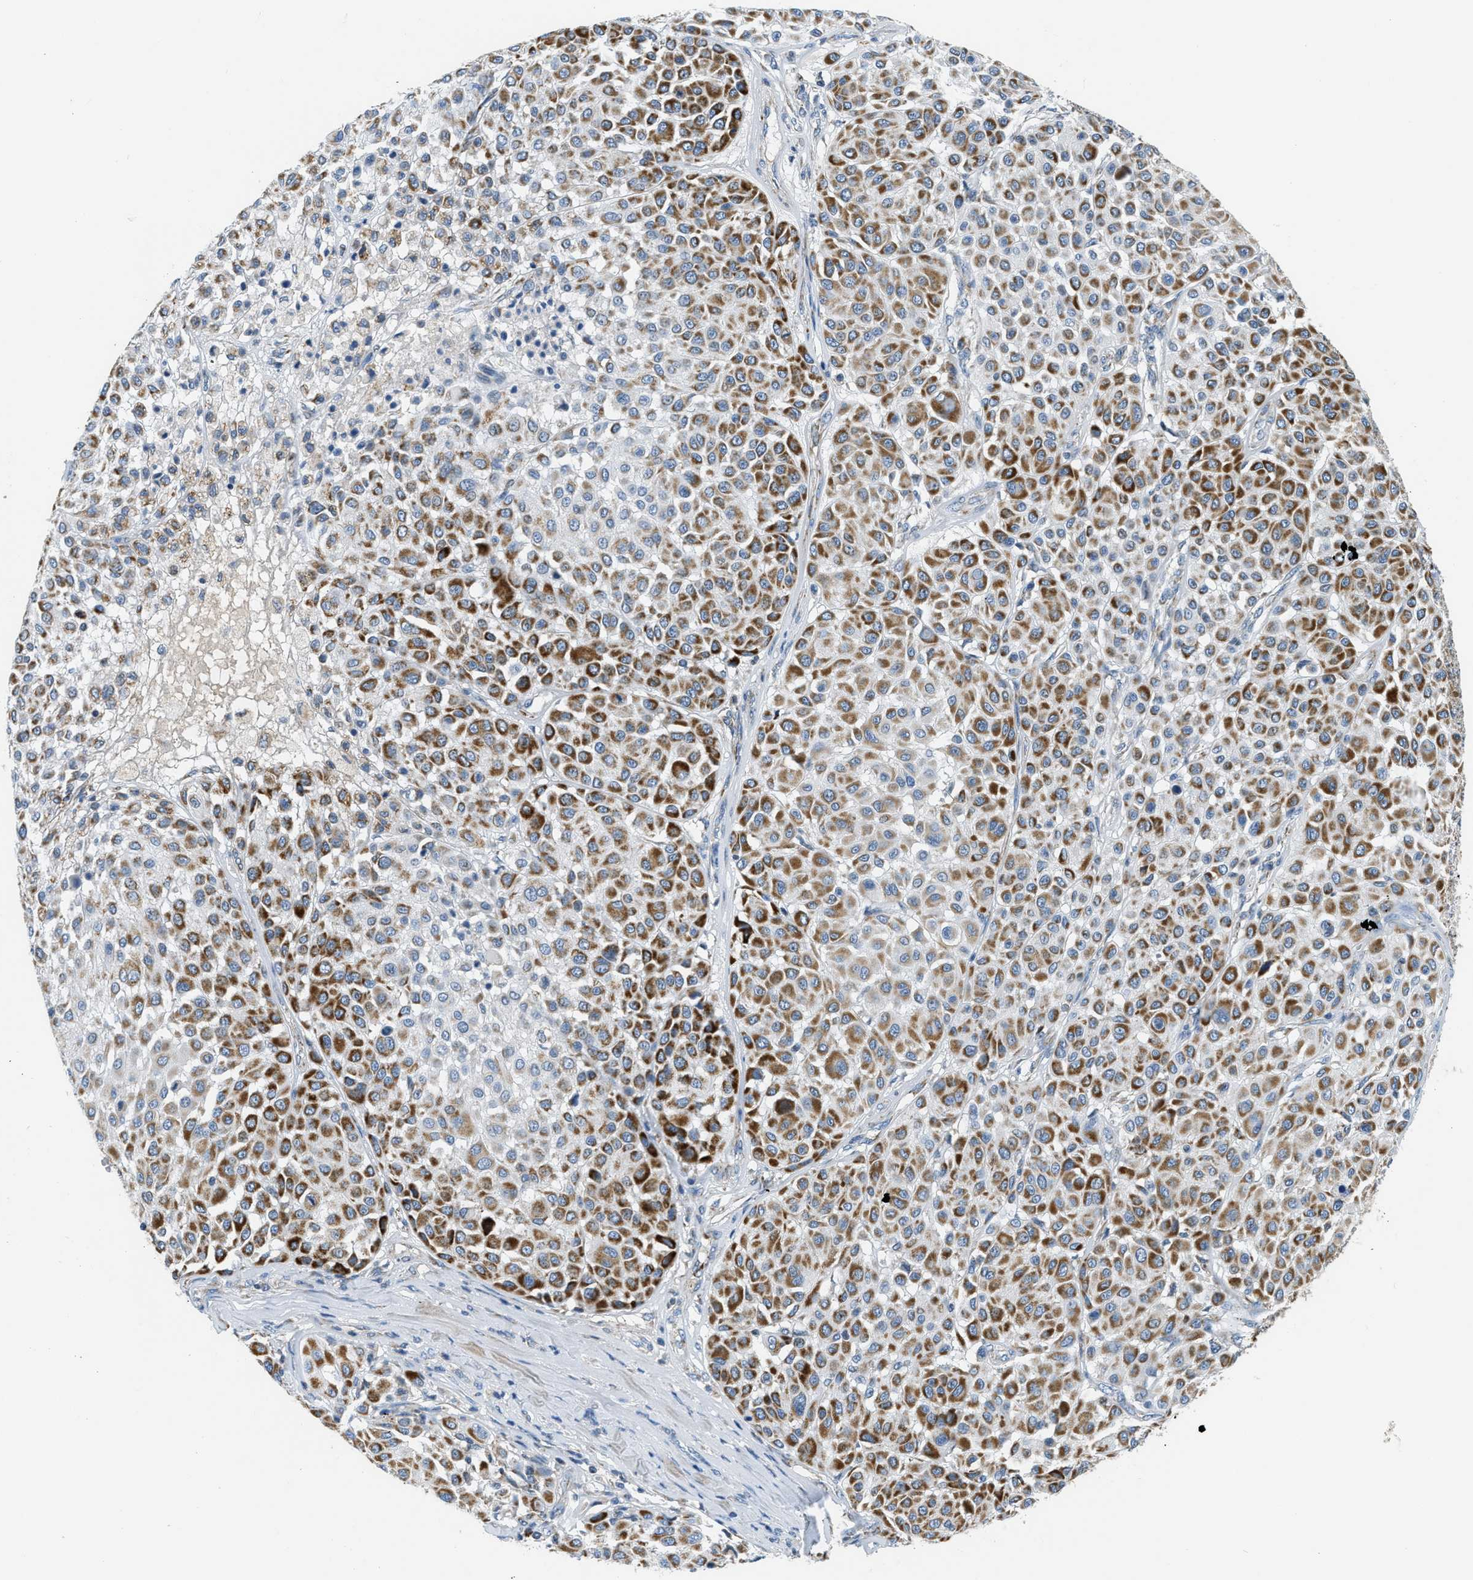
{"staining": {"intensity": "strong", "quantity": "25%-75%", "location": "cytoplasmic/membranous"}, "tissue": "melanoma", "cell_type": "Tumor cells", "image_type": "cancer", "snomed": [{"axis": "morphology", "description": "Malignant melanoma, Metastatic site"}, {"axis": "topography", "description": "Soft tissue"}], "caption": "IHC histopathology image of neoplastic tissue: human melanoma stained using immunohistochemistry (IHC) displays high levels of strong protein expression localized specifically in the cytoplasmic/membranous of tumor cells, appearing as a cytoplasmic/membranous brown color.", "gene": "ACADVL", "patient": {"sex": "male", "age": 41}}